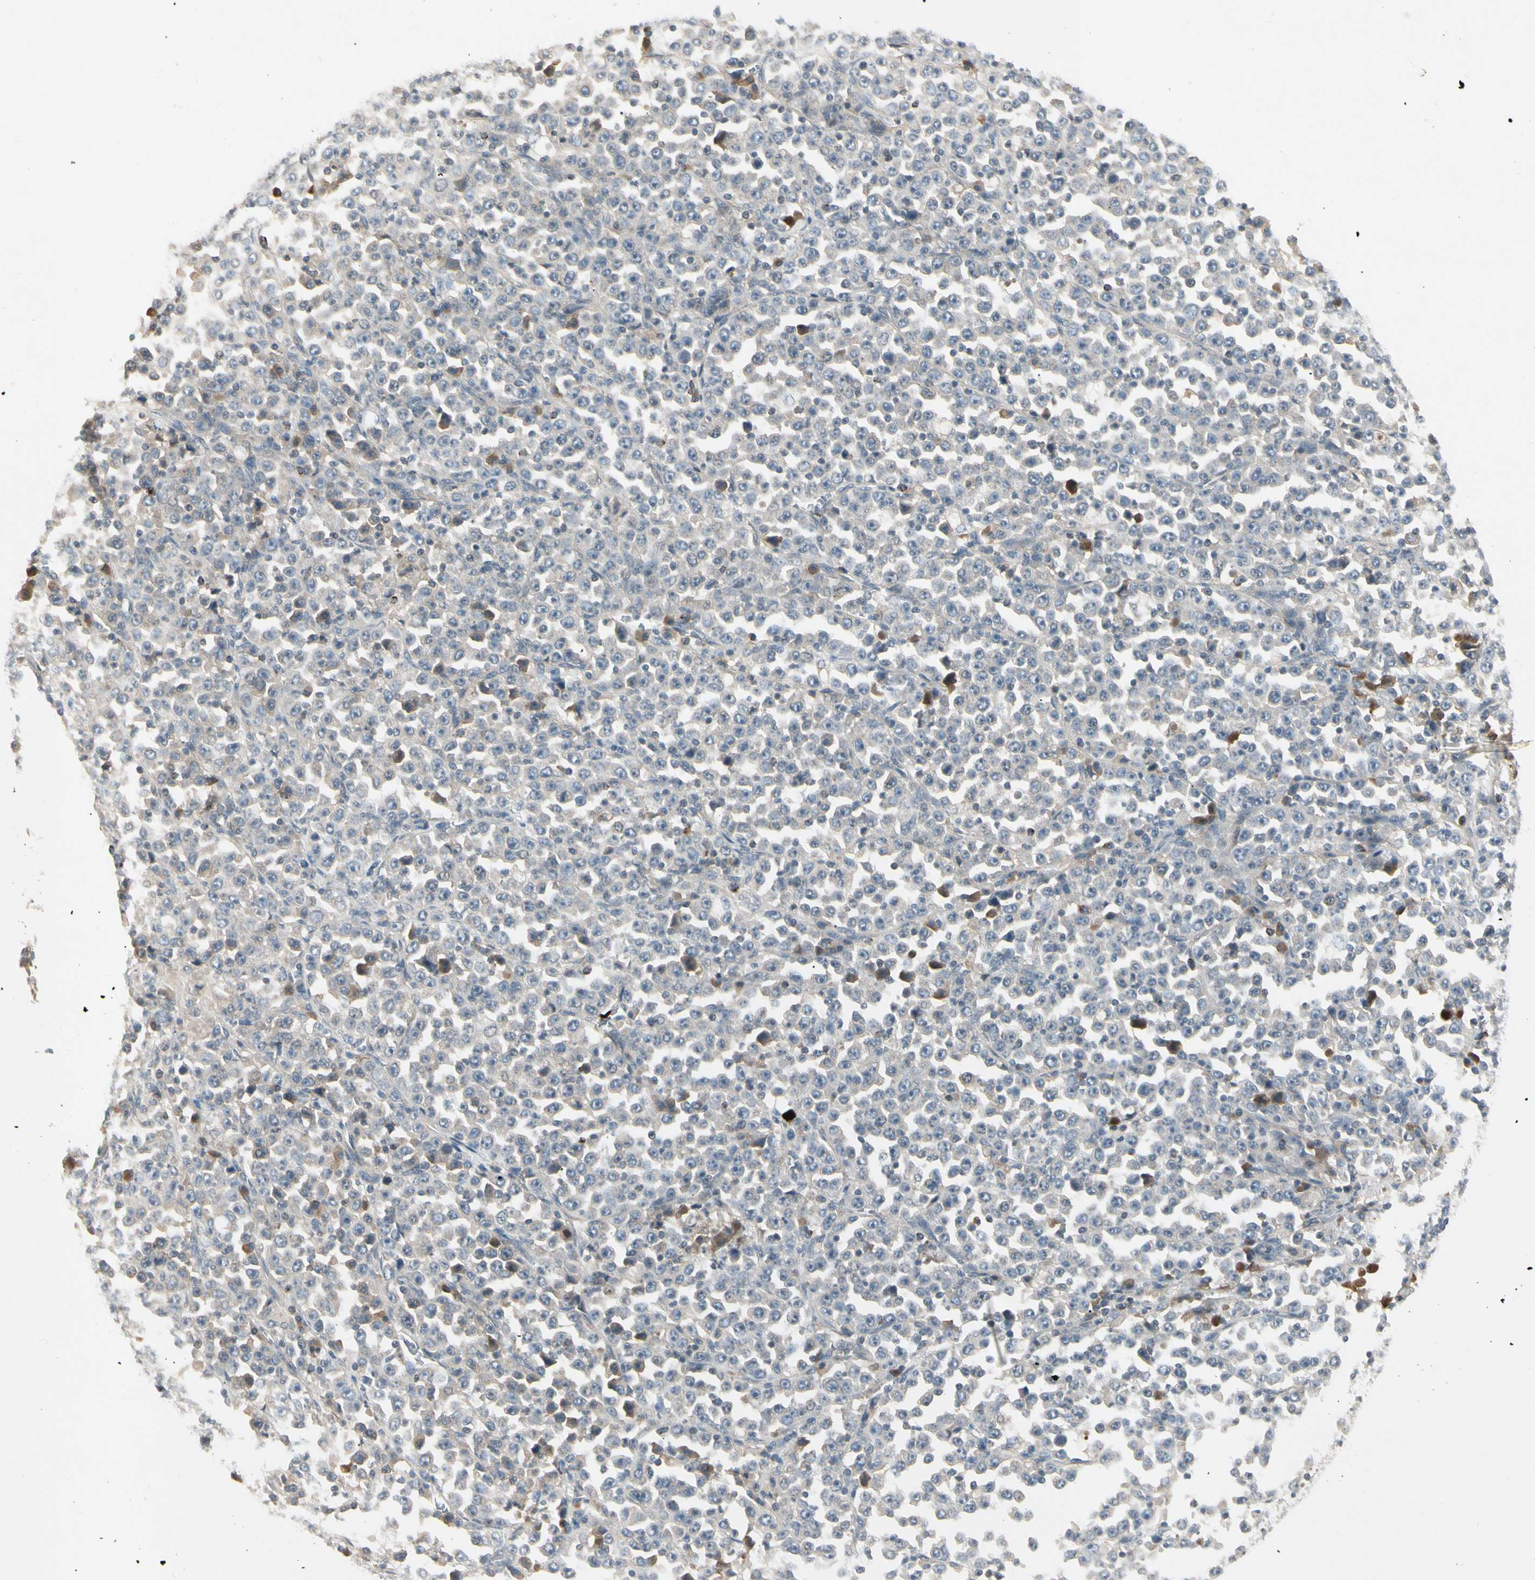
{"staining": {"intensity": "moderate", "quantity": "<25%", "location": "cytoplasmic/membranous"}, "tissue": "stomach cancer", "cell_type": "Tumor cells", "image_type": "cancer", "snomed": [{"axis": "morphology", "description": "Normal tissue, NOS"}, {"axis": "morphology", "description": "Adenocarcinoma, NOS"}, {"axis": "topography", "description": "Stomach, upper"}, {"axis": "topography", "description": "Stomach"}], "caption": "Tumor cells demonstrate low levels of moderate cytoplasmic/membranous positivity in approximately <25% of cells in stomach cancer (adenocarcinoma).", "gene": "CCL4", "patient": {"sex": "male", "age": 59}}